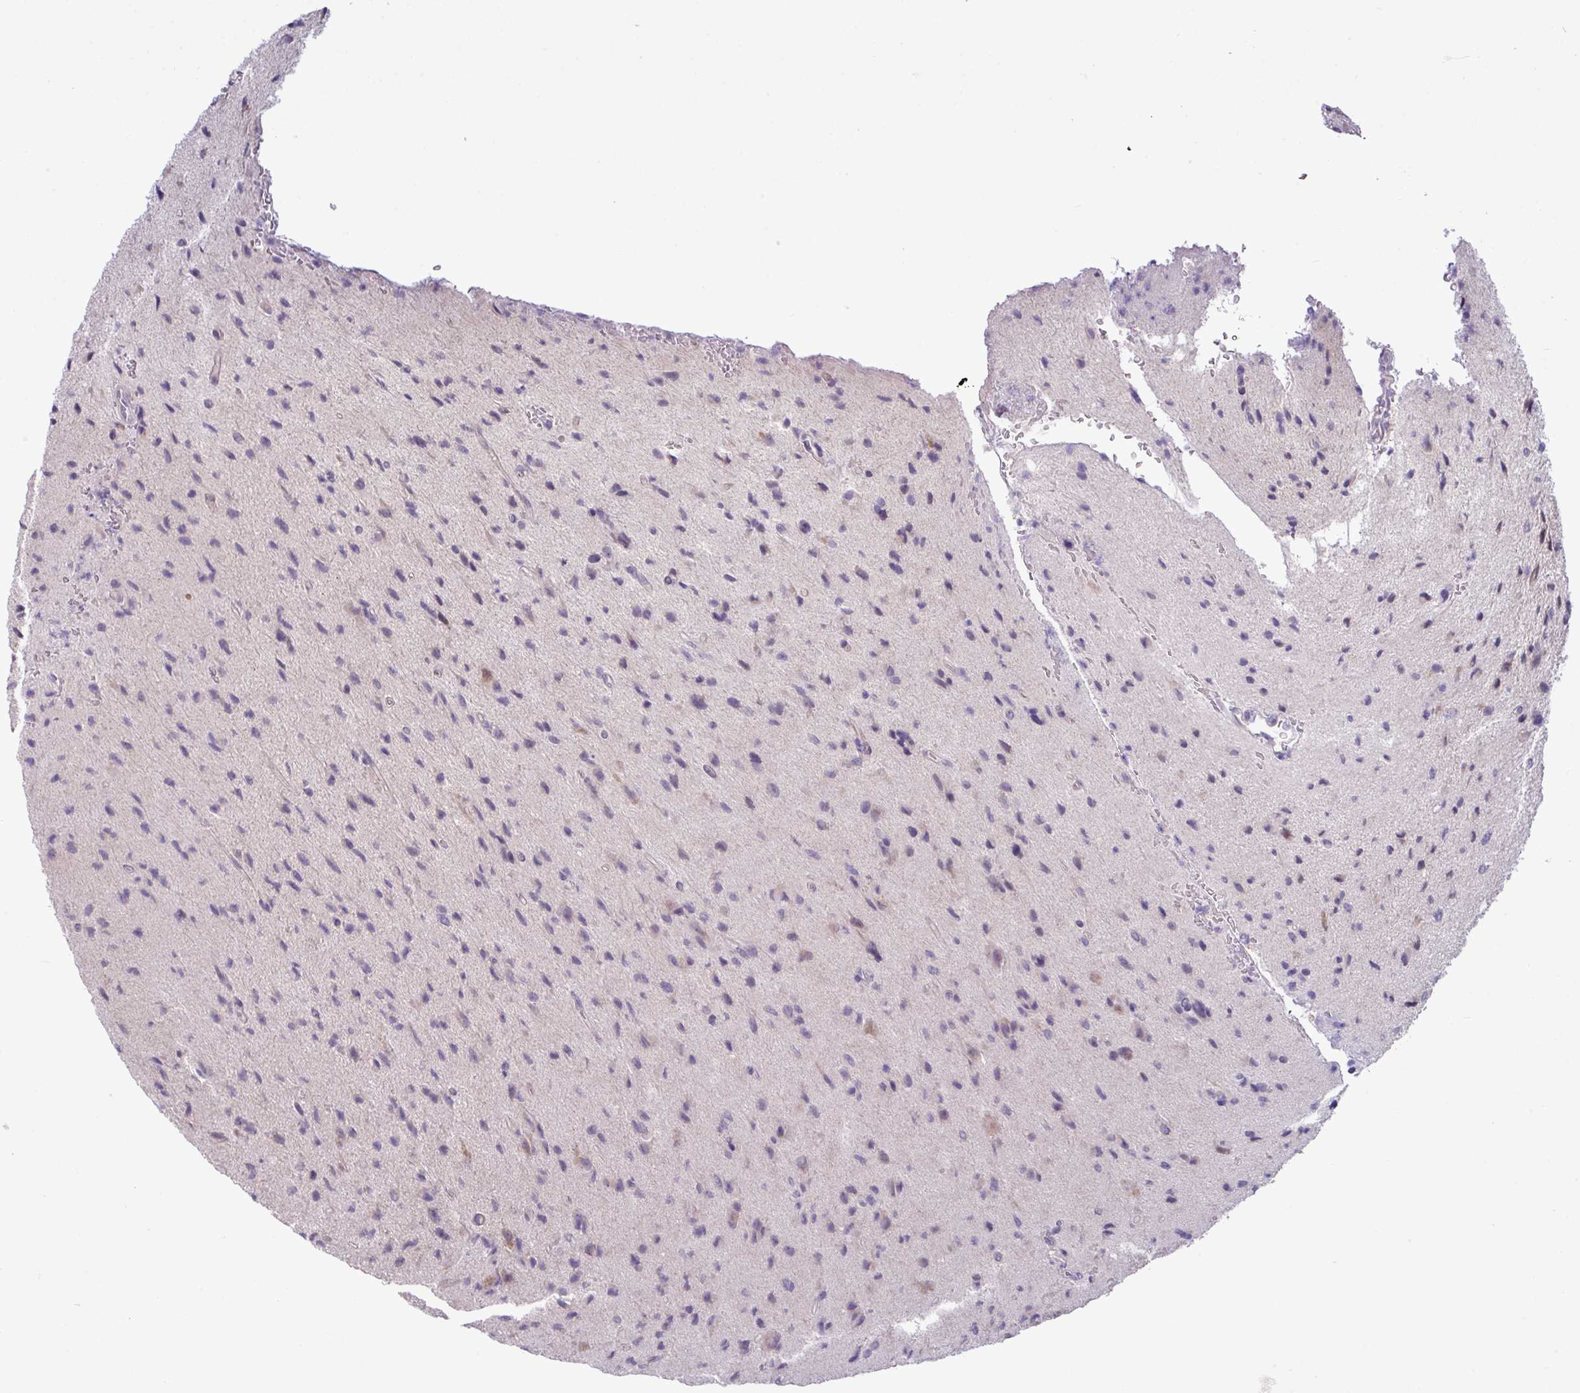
{"staining": {"intensity": "negative", "quantity": "none", "location": "none"}, "tissue": "glioma", "cell_type": "Tumor cells", "image_type": "cancer", "snomed": [{"axis": "morphology", "description": "Glioma, malignant, High grade"}, {"axis": "topography", "description": "Brain"}], "caption": "Malignant glioma (high-grade) was stained to show a protein in brown. There is no significant staining in tumor cells.", "gene": "IRGC", "patient": {"sex": "male", "age": 36}}